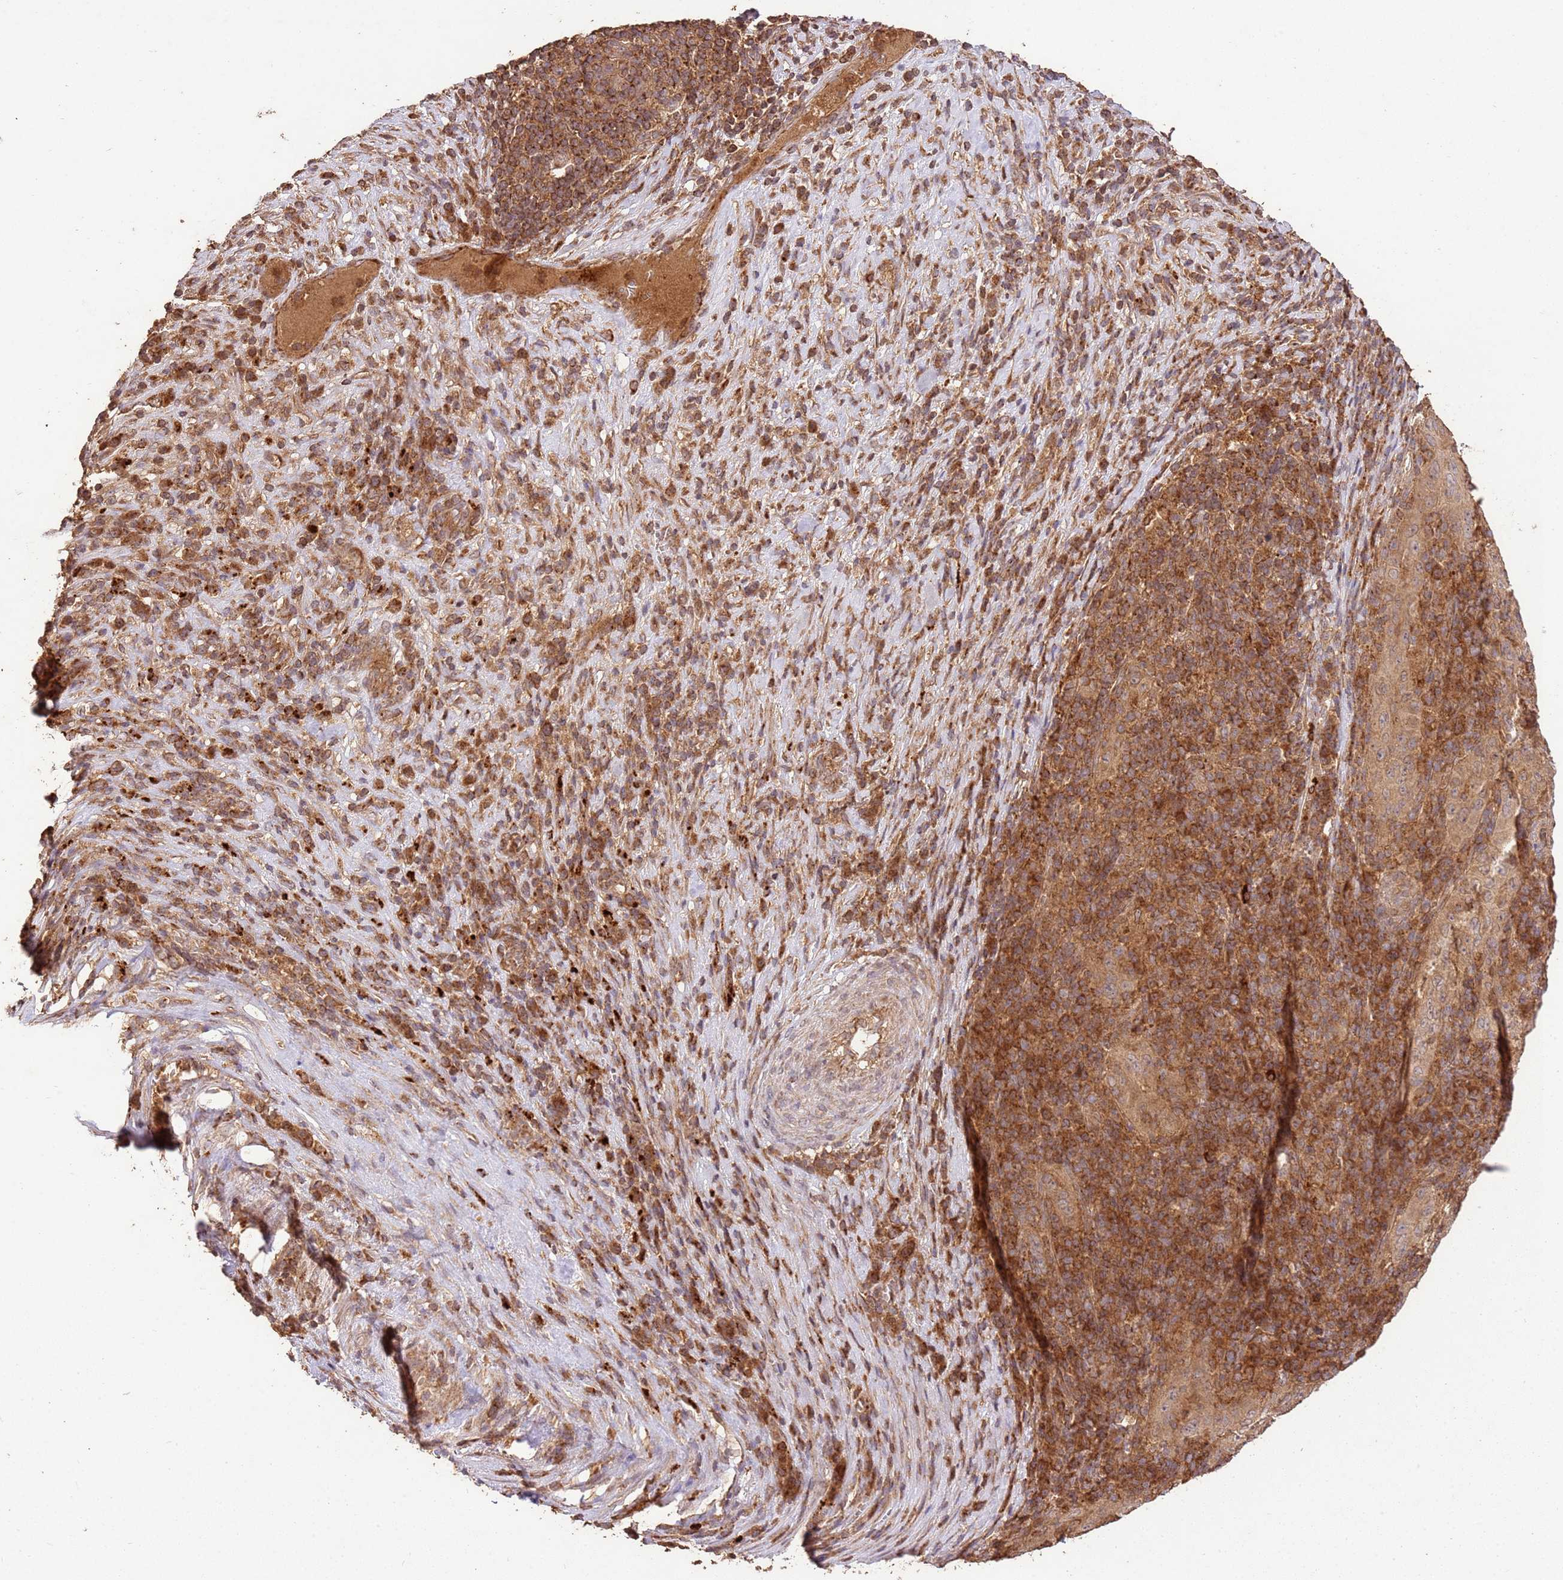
{"staining": {"intensity": "moderate", "quantity": ">75%", "location": "cytoplasmic/membranous"}, "tissue": "pancreatic cancer", "cell_type": "Tumor cells", "image_type": "cancer", "snomed": [{"axis": "morphology", "description": "Adenocarcinoma, NOS"}, {"axis": "topography", "description": "Pancreas"}], "caption": "Protein staining of pancreatic adenocarcinoma tissue exhibits moderate cytoplasmic/membranous staining in about >75% of tumor cells. Using DAB (3,3'-diaminobenzidine) (brown) and hematoxylin (blue) stains, captured at high magnification using brightfield microscopy.", "gene": "LRRC28", "patient": {"sex": "male", "age": 63}}